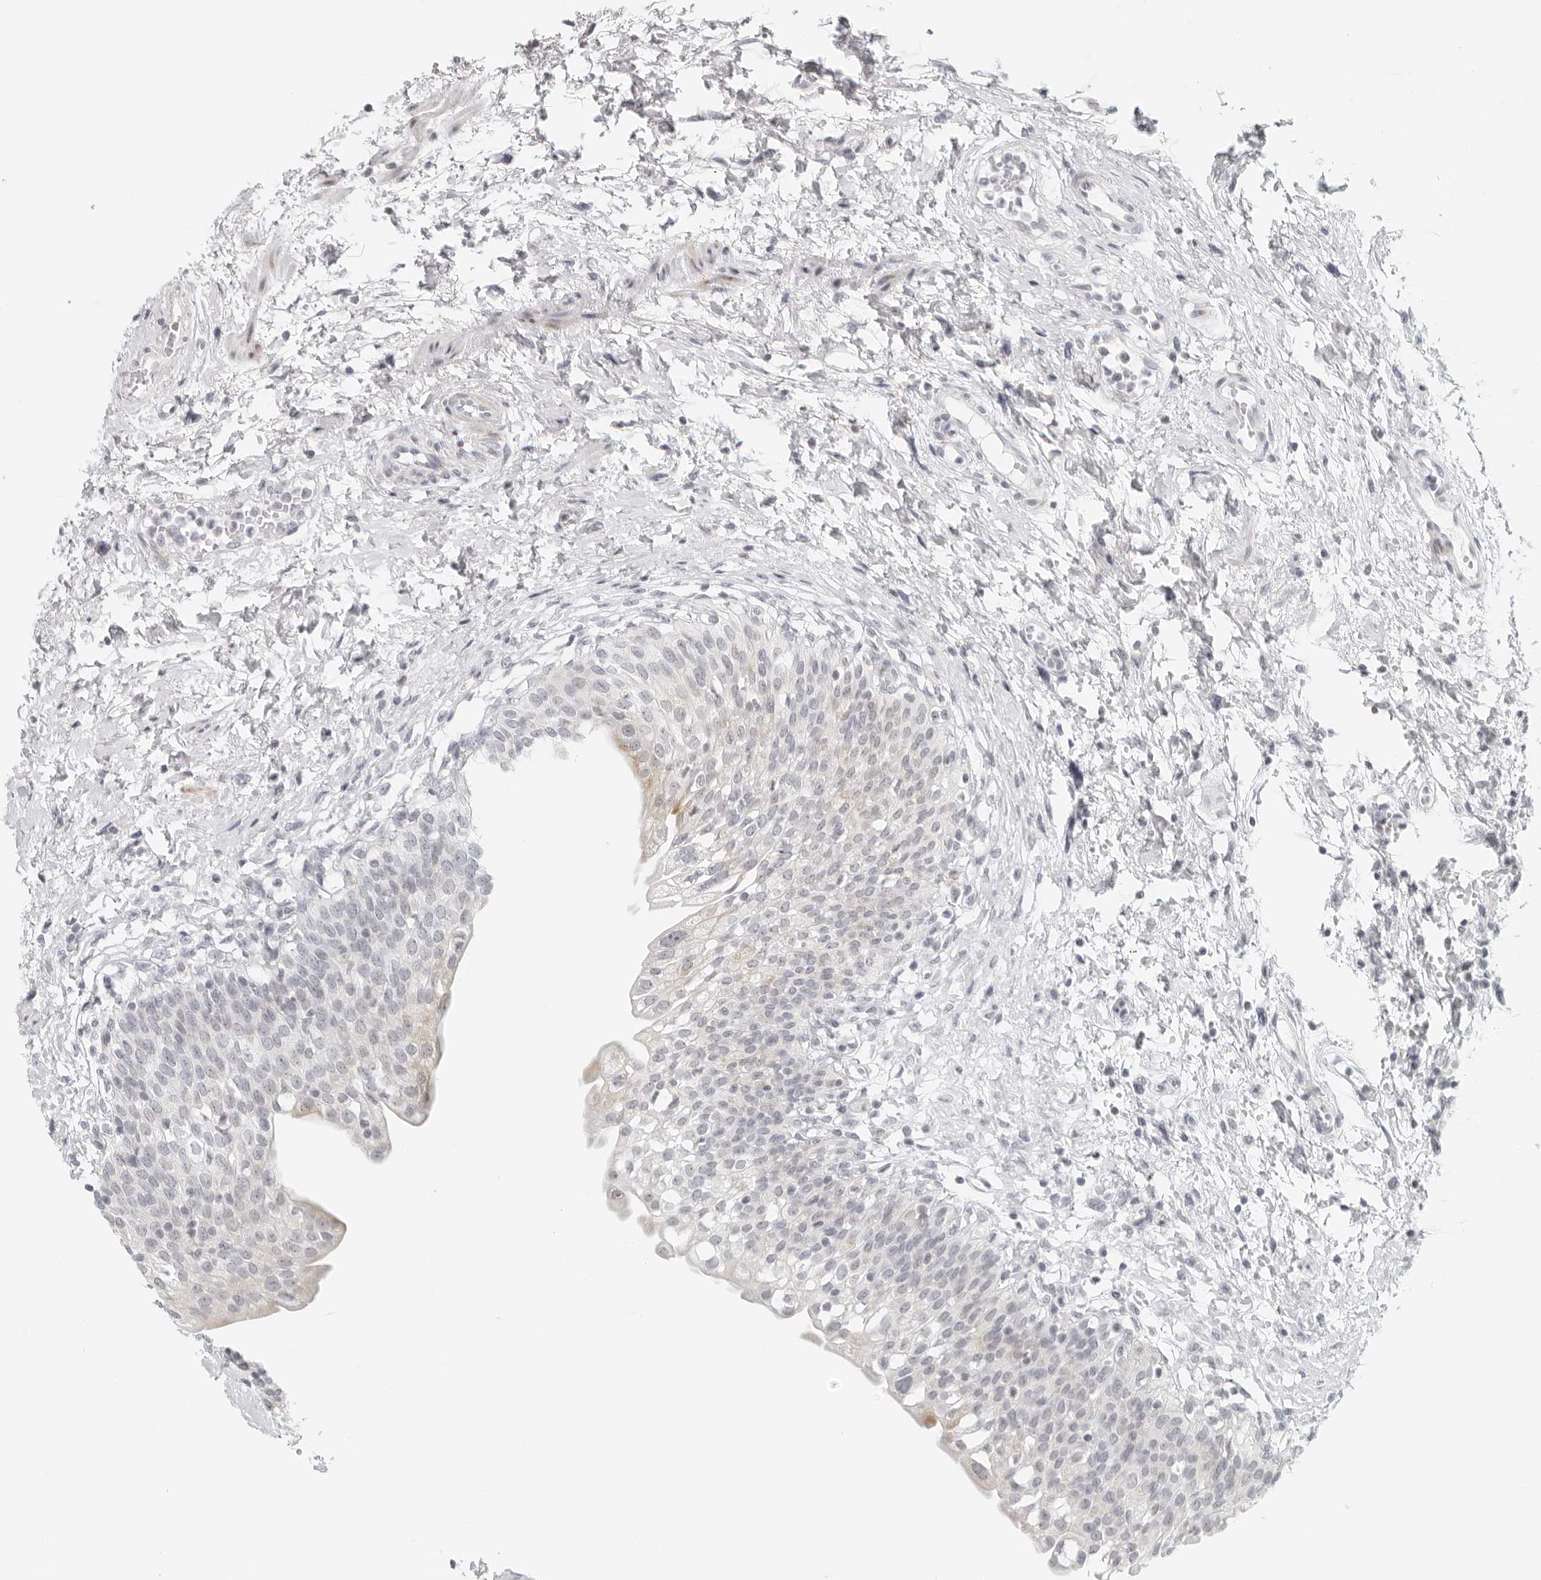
{"staining": {"intensity": "negative", "quantity": "none", "location": "none"}, "tissue": "urinary bladder", "cell_type": "Urothelial cells", "image_type": "normal", "snomed": [{"axis": "morphology", "description": "Normal tissue, NOS"}, {"axis": "topography", "description": "Urinary bladder"}], "caption": "Immunohistochemical staining of normal urinary bladder shows no significant positivity in urothelial cells. (DAB immunohistochemistry visualized using brightfield microscopy, high magnification).", "gene": "RPS6KC1", "patient": {"sex": "male", "age": 55}}